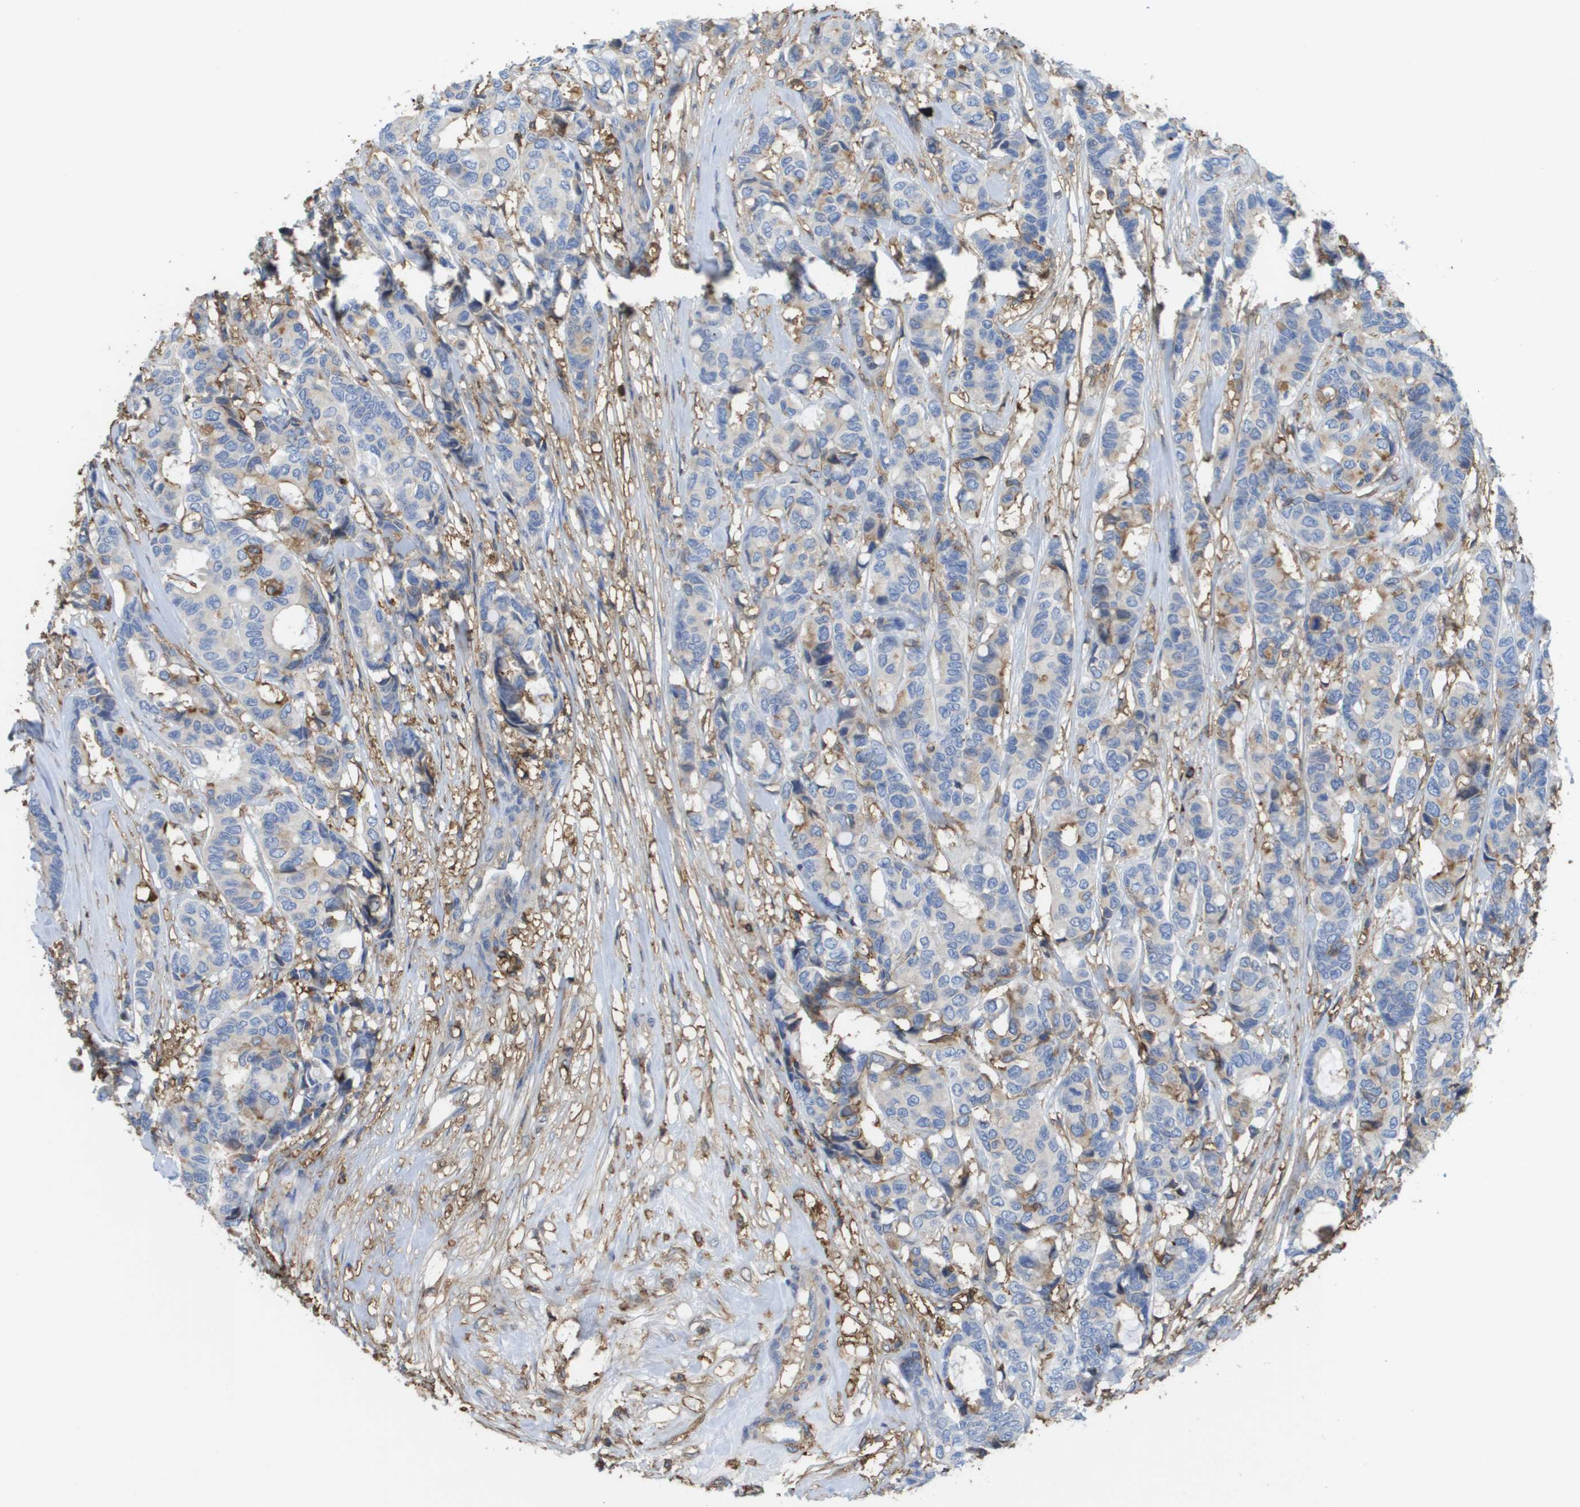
{"staining": {"intensity": "negative", "quantity": "none", "location": "none"}, "tissue": "breast cancer", "cell_type": "Tumor cells", "image_type": "cancer", "snomed": [{"axis": "morphology", "description": "Duct carcinoma"}, {"axis": "topography", "description": "Breast"}], "caption": "Protein analysis of breast cancer (intraductal carcinoma) demonstrates no significant positivity in tumor cells.", "gene": "PASK", "patient": {"sex": "female", "age": 87}}